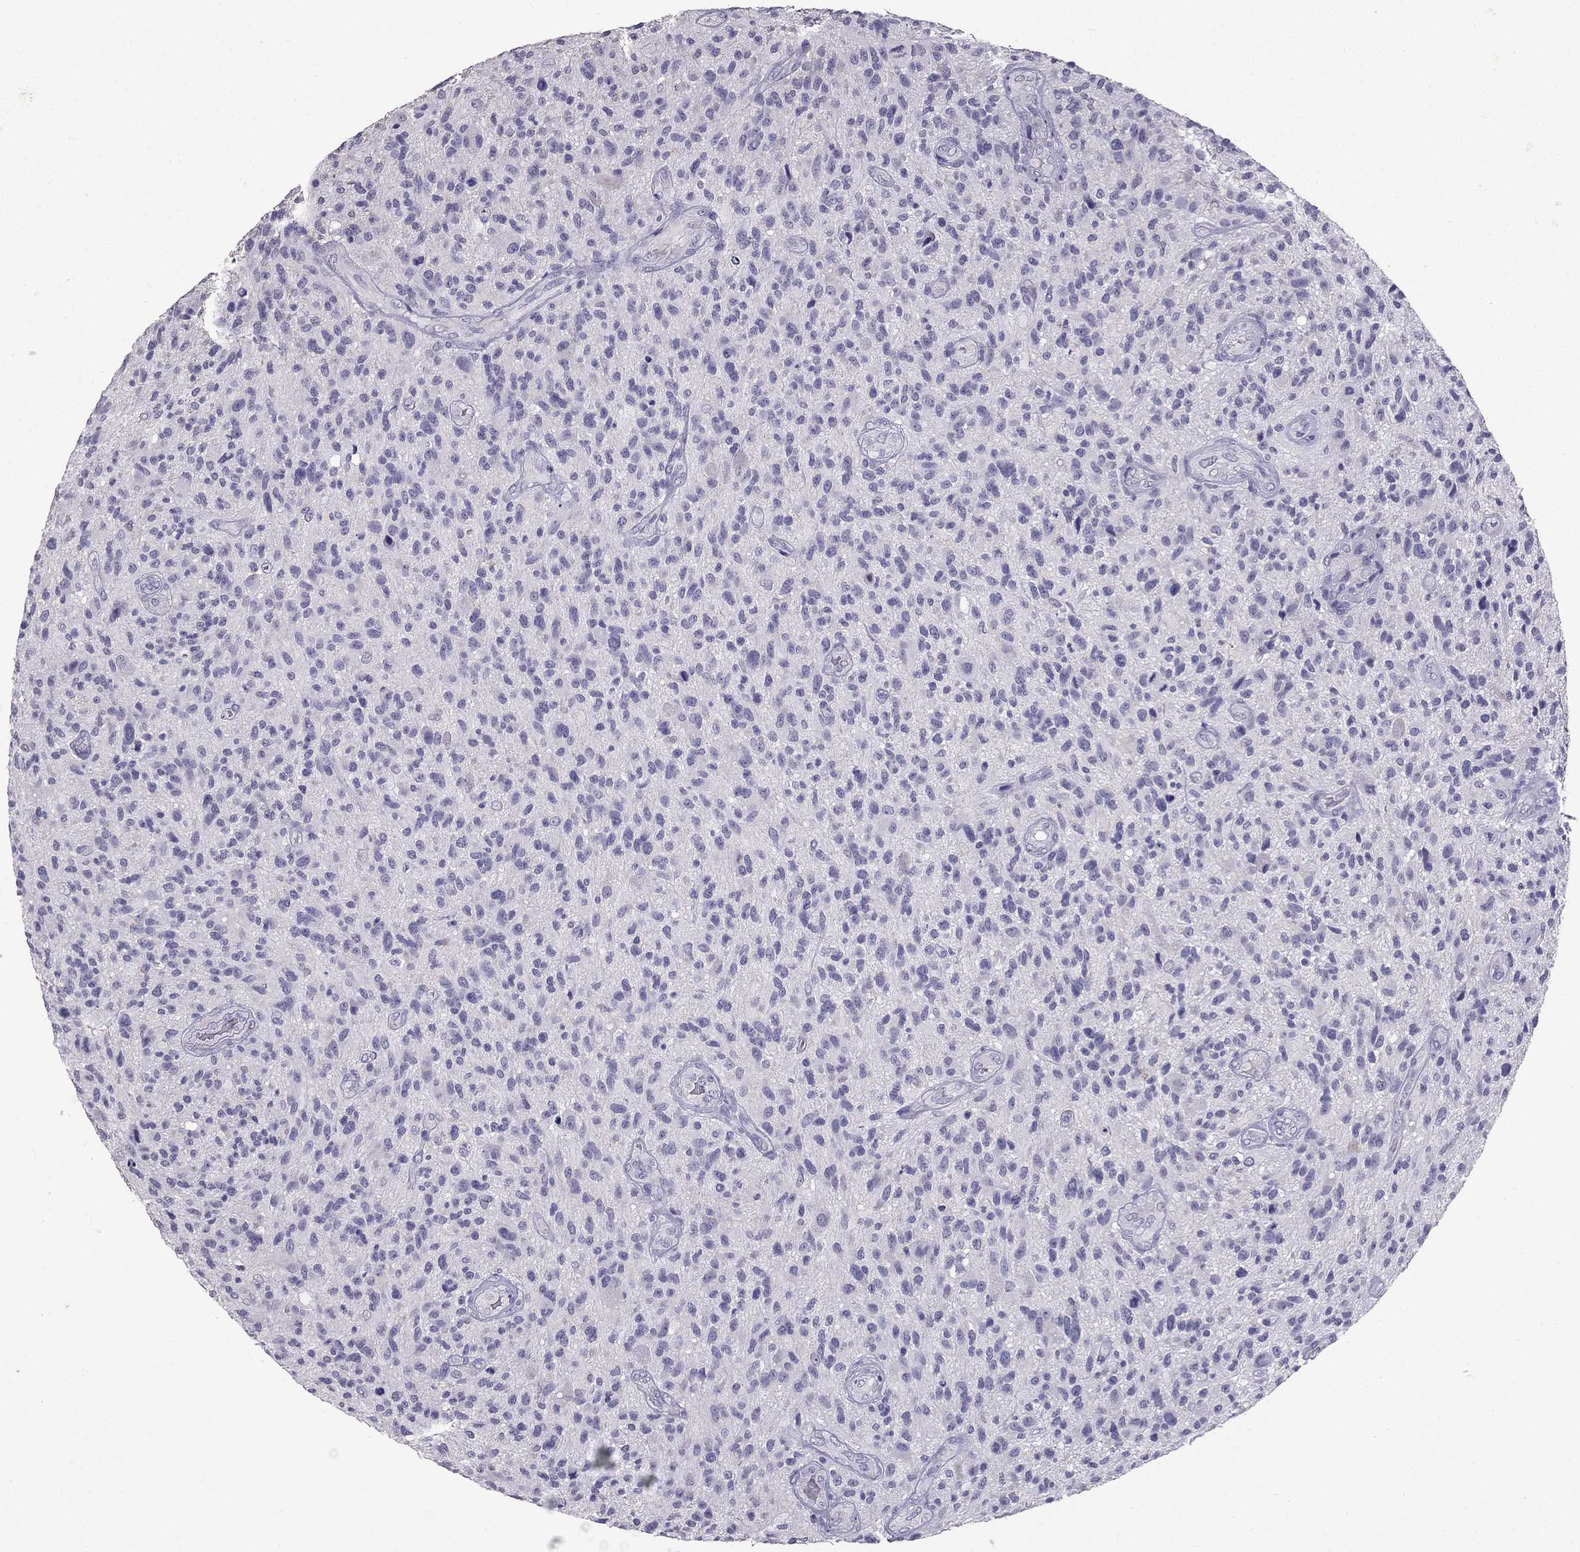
{"staining": {"intensity": "negative", "quantity": "none", "location": "none"}, "tissue": "glioma", "cell_type": "Tumor cells", "image_type": "cancer", "snomed": [{"axis": "morphology", "description": "Glioma, malignant, High grade"}, {"axis": "topography", "description": "Brain"}], "caption": "Human glioma stained for a protein using IHC reveals no expression in tumor cells.", "gene": "SCG5", "patient": {"sex": "male", "age": 47}}